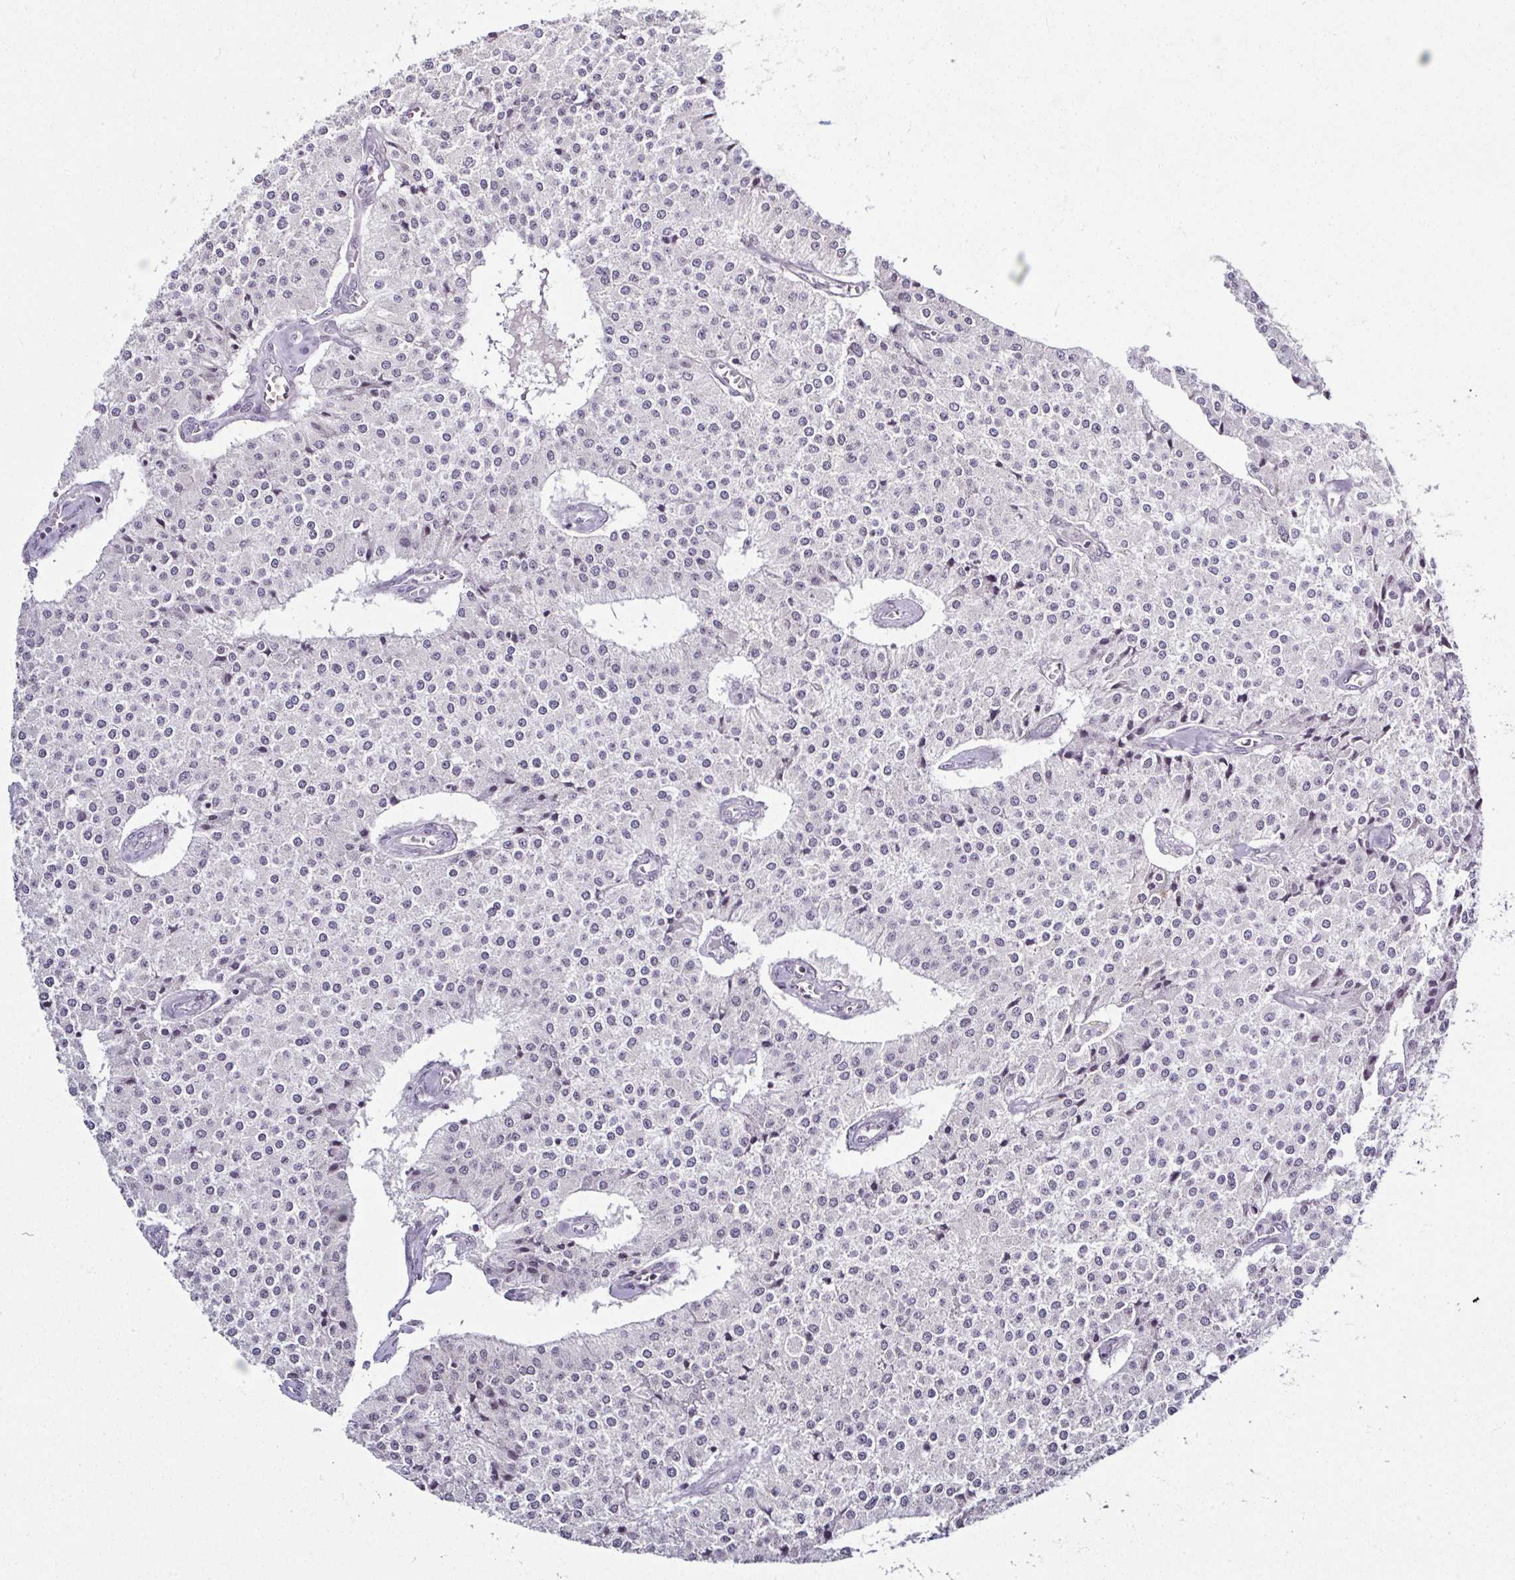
{"staining": {"intensity": "negative", "quantity": "none", "location": "none"}, "tissue": "carcinoid", "cell_type": "Tumor cells", "image_type": "cancer", "snomed": [{"axis": "morphology", "description": "Carcinoid, malignant, NOS"}, {"axis": "topography", "description": "Colon"}], "caption": "Protein analysis of malignant carcinoid reveals no significant positivity in tumor cells.", "gene": "SERPINB3", "patient": {"sex": "female", "age": 52}}